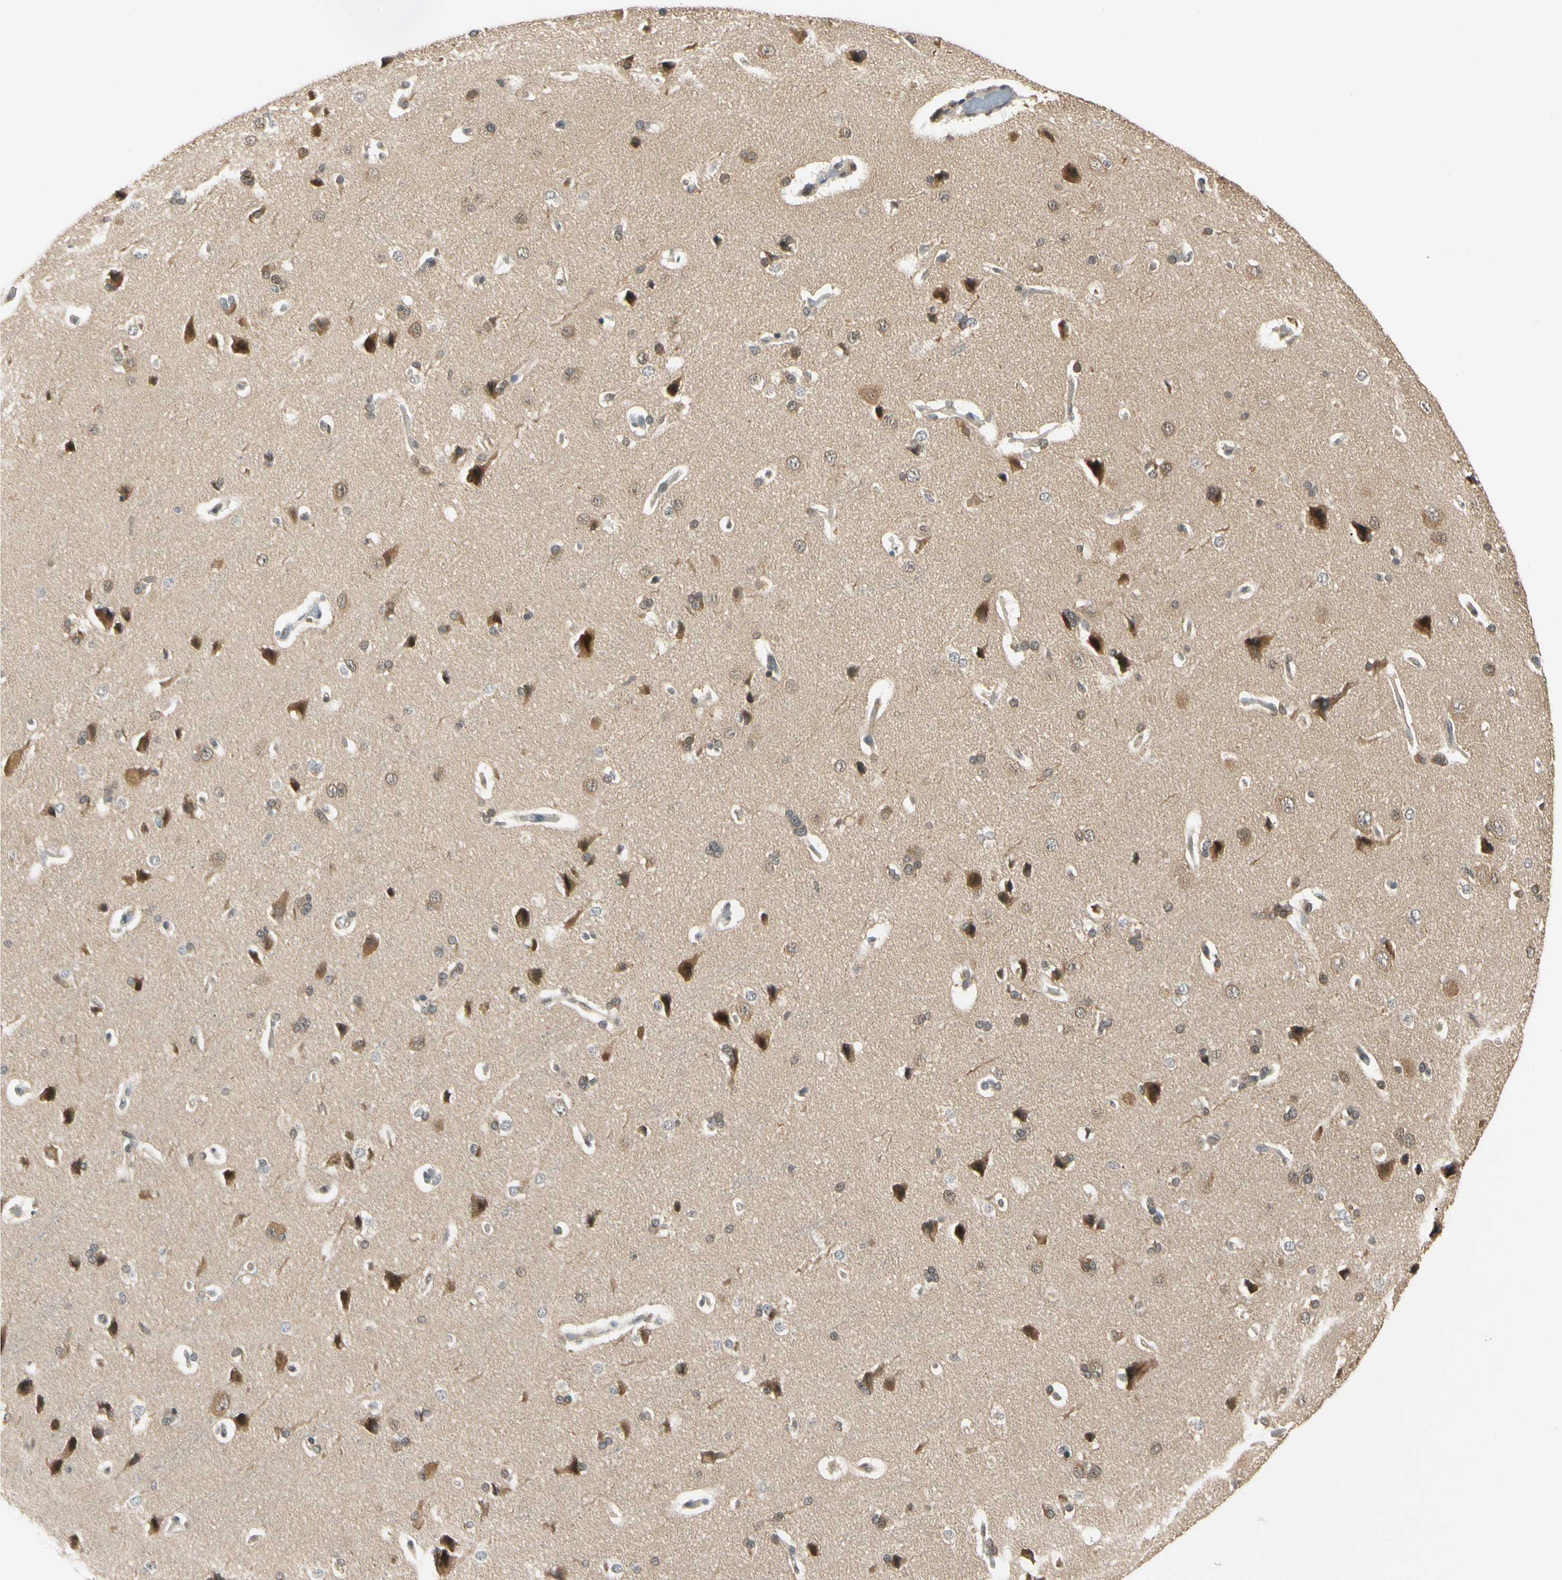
{"staining": {"intensity": "weak", "quantity": ">75%", "location": "cytoplasmic/membranous,nuclear"}, "tissue": "cerebral cortex", "cell_type": "Endothelial cells", "image_type": "normal", "snomed": [{"axis": "morphology", "description": "Normal tissue, NOS"}, {"axis": "topography", "description": "Cerebral cortex"}], "caption": "Immunohistochemistry (IHC) of normal human cerebral cortex demonstrates low levels of weak cytoplasmic/membranous,nuclear positivity in about >75% of endothelial cells.", "gene": "UBE2Z", "patient": {"sex": "male", "age": 62}}